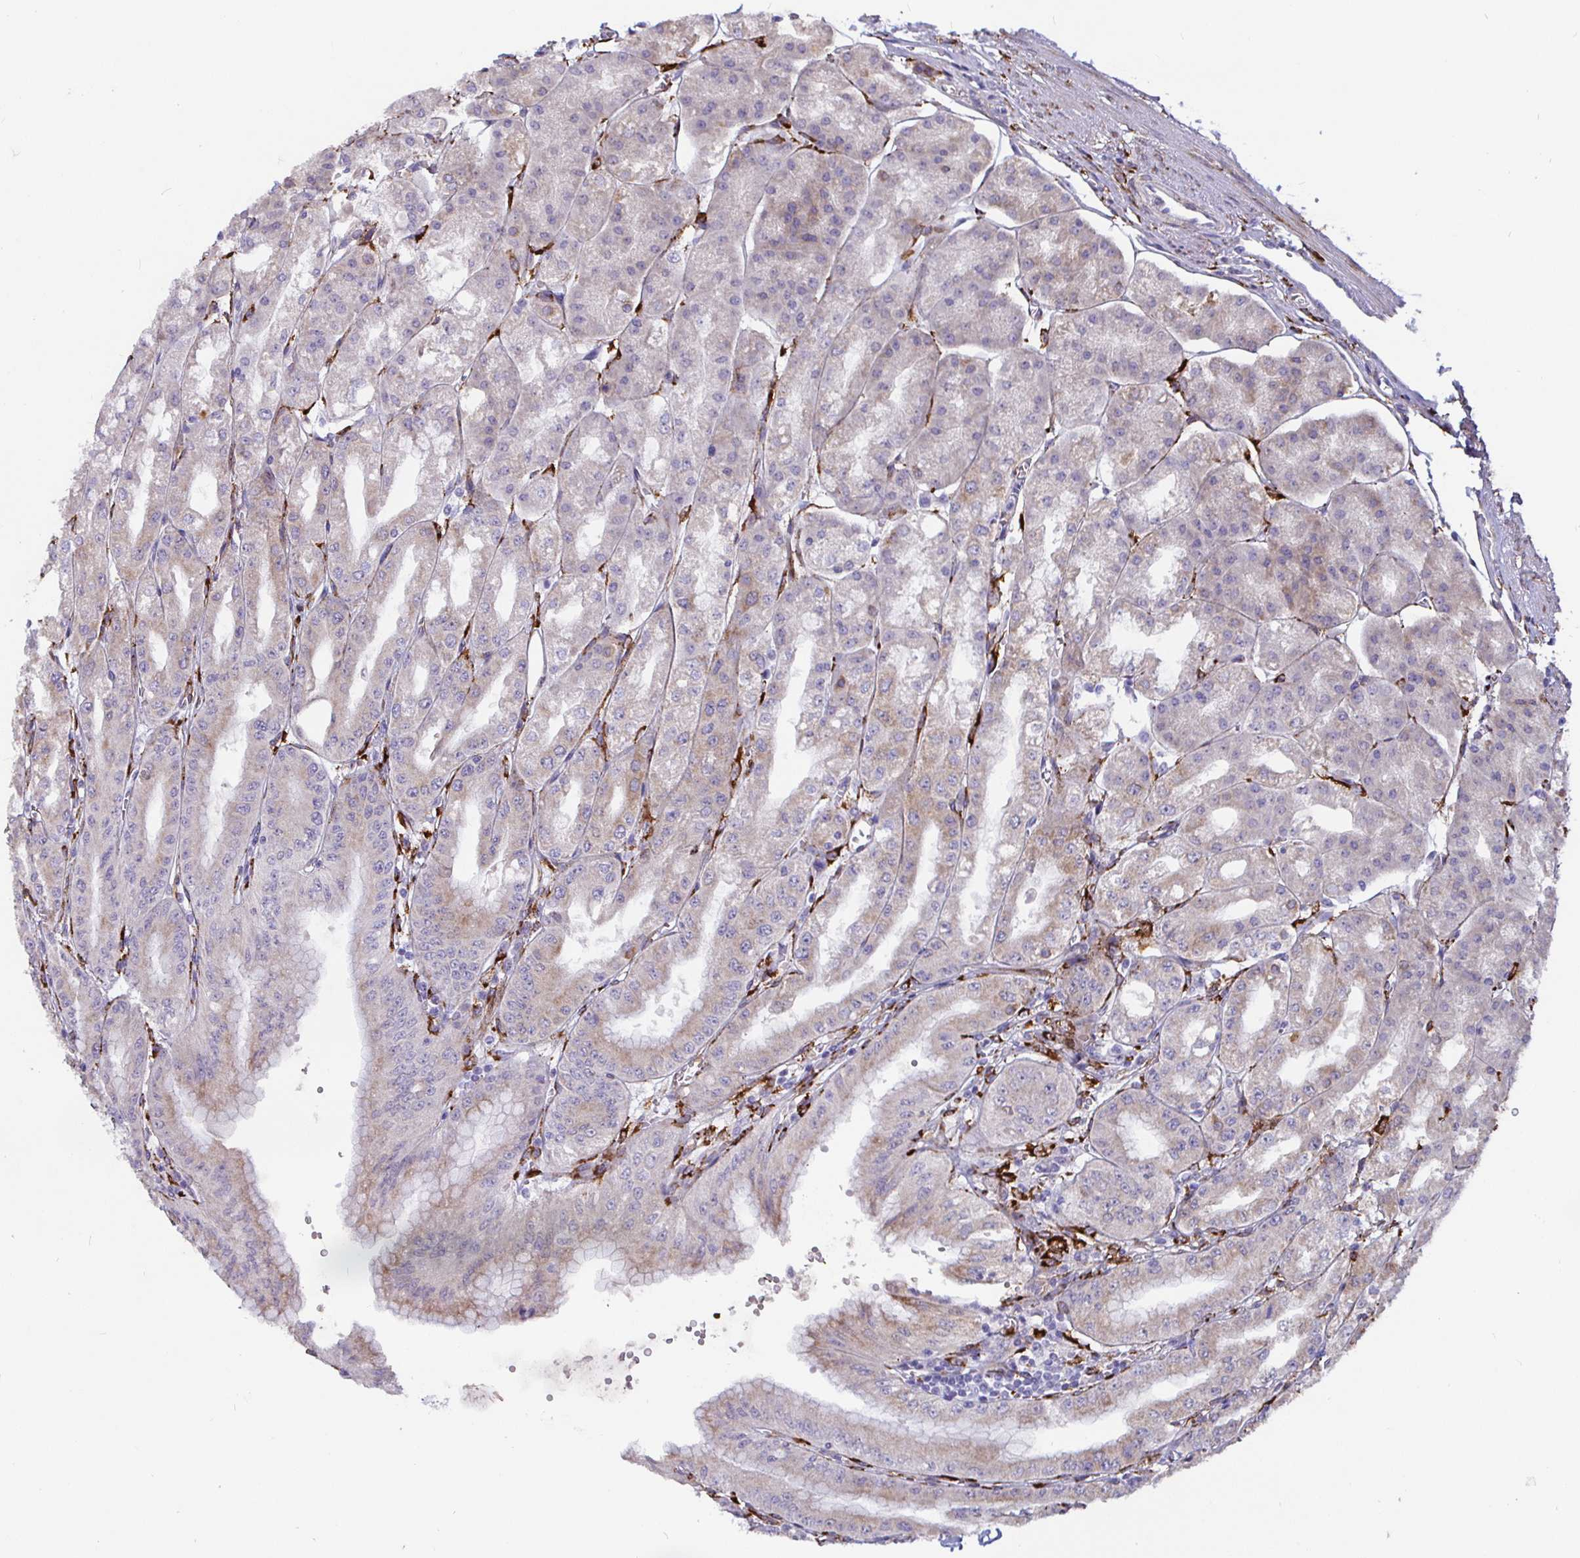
{"staining": {"intensity": "moderate", "quantity": "<25%", "location": "cytoplasmic/membranous"}, "tissue": "stomach", "cell_type": "Glandular cells", "image_type": "normal", "snomed": [{"axis": "morphology", "description": "Normal tissue, NOS"}, {"axis": "topography", "description": "Stomach, lower"}], "caption": "Stomach stained for a protein demonstrates moderate cytoplasmic/membranous positivity in glandular cells. (IHC, brightfield microscopy, high magnification).", "gene": "P4HA2", "patient": {"sex": "male", "age": 71}}